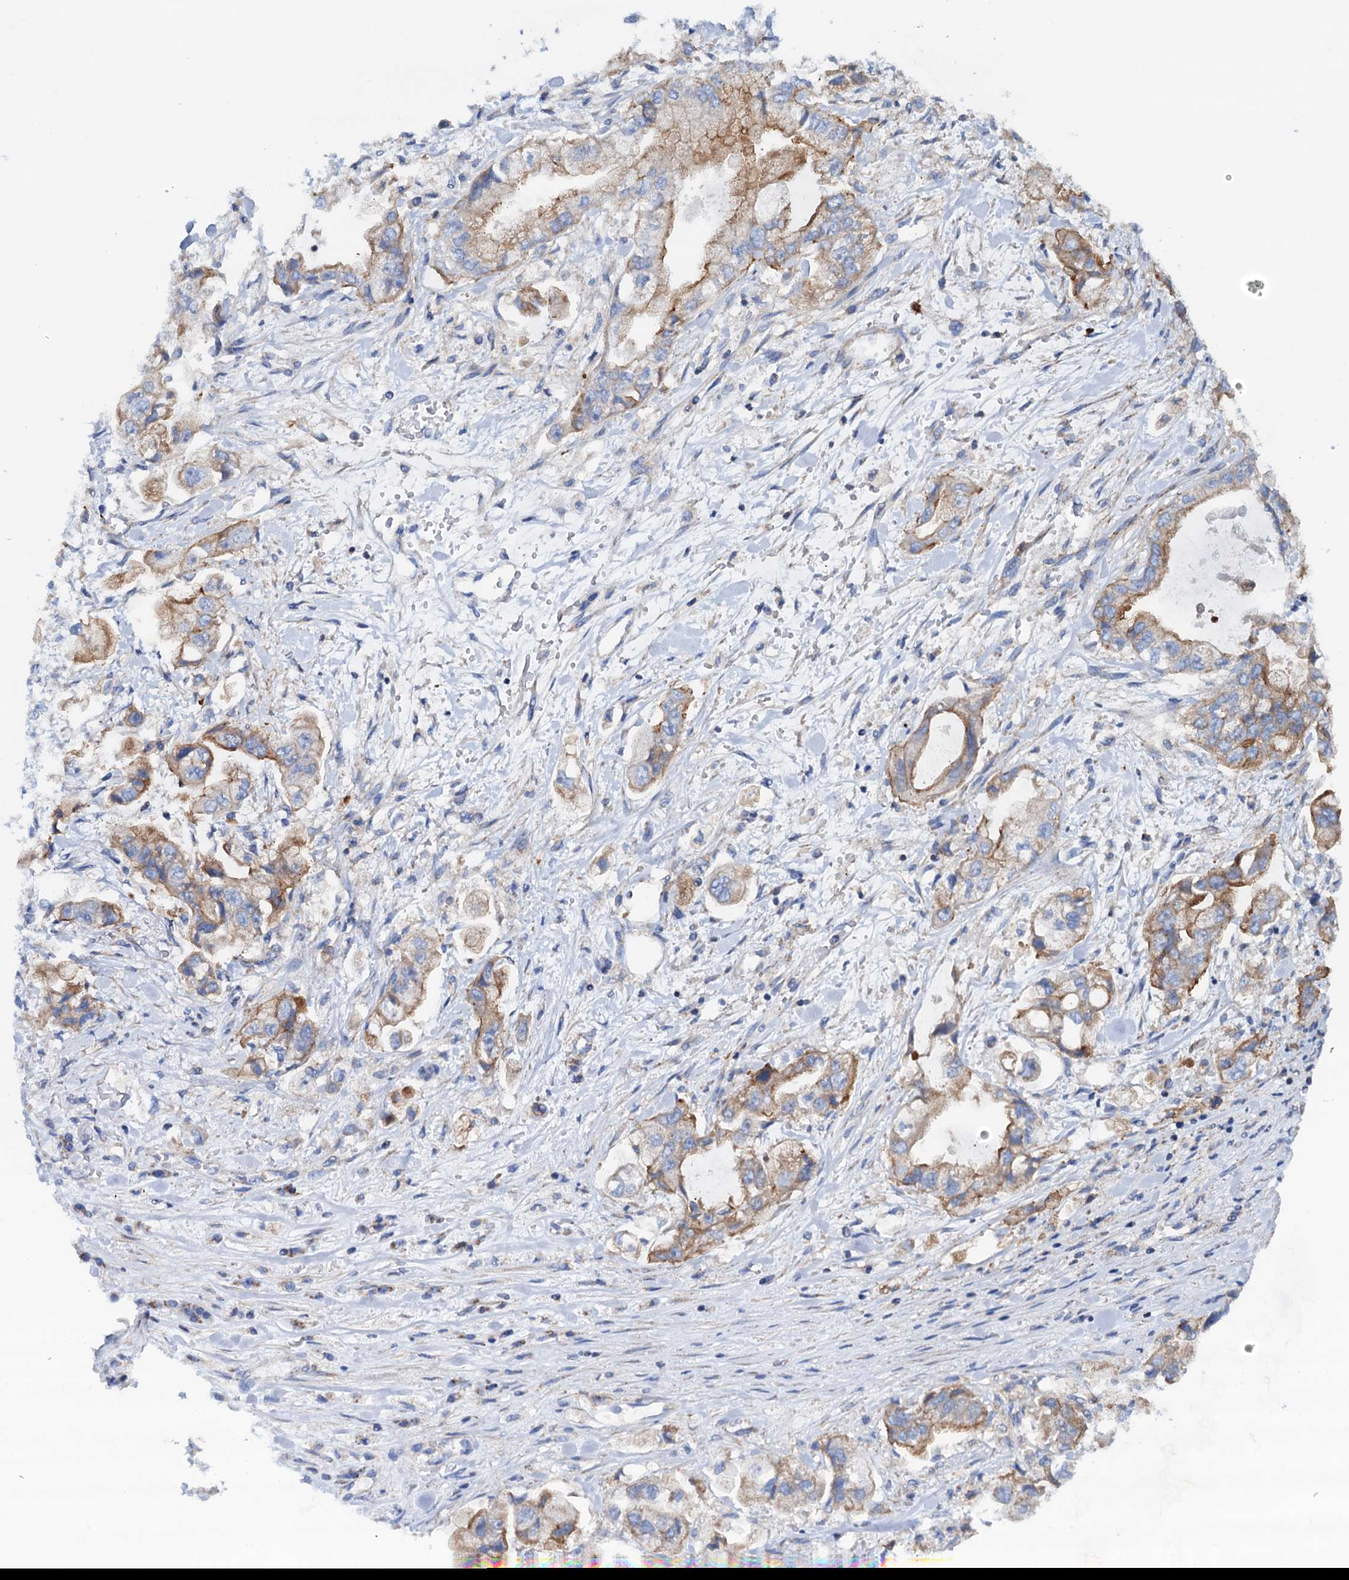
{"staining": {"intensity": "moderate", "quantity": "<25%", "location": "cytoplasmic/membranous"}, "tissue": "stomach cancer", "cell_type": "Tumor cells", "image_type": "cancer", "snomed": [{"axis": "morphology", "description": "Adenocarcinoma, NOS"}, {"axis": "topography", "description": "Stomach"}], "caption": "Immunohistochemistry photomicrograph of stomach adenocarcinoma stained for a protein (brown), which exhibits low levels of moderate cytoplasmic/membranous staining in about <25% of tumor cells.", "gene": "RASSF9", "patient": {"sex": "male", "age": 62}}